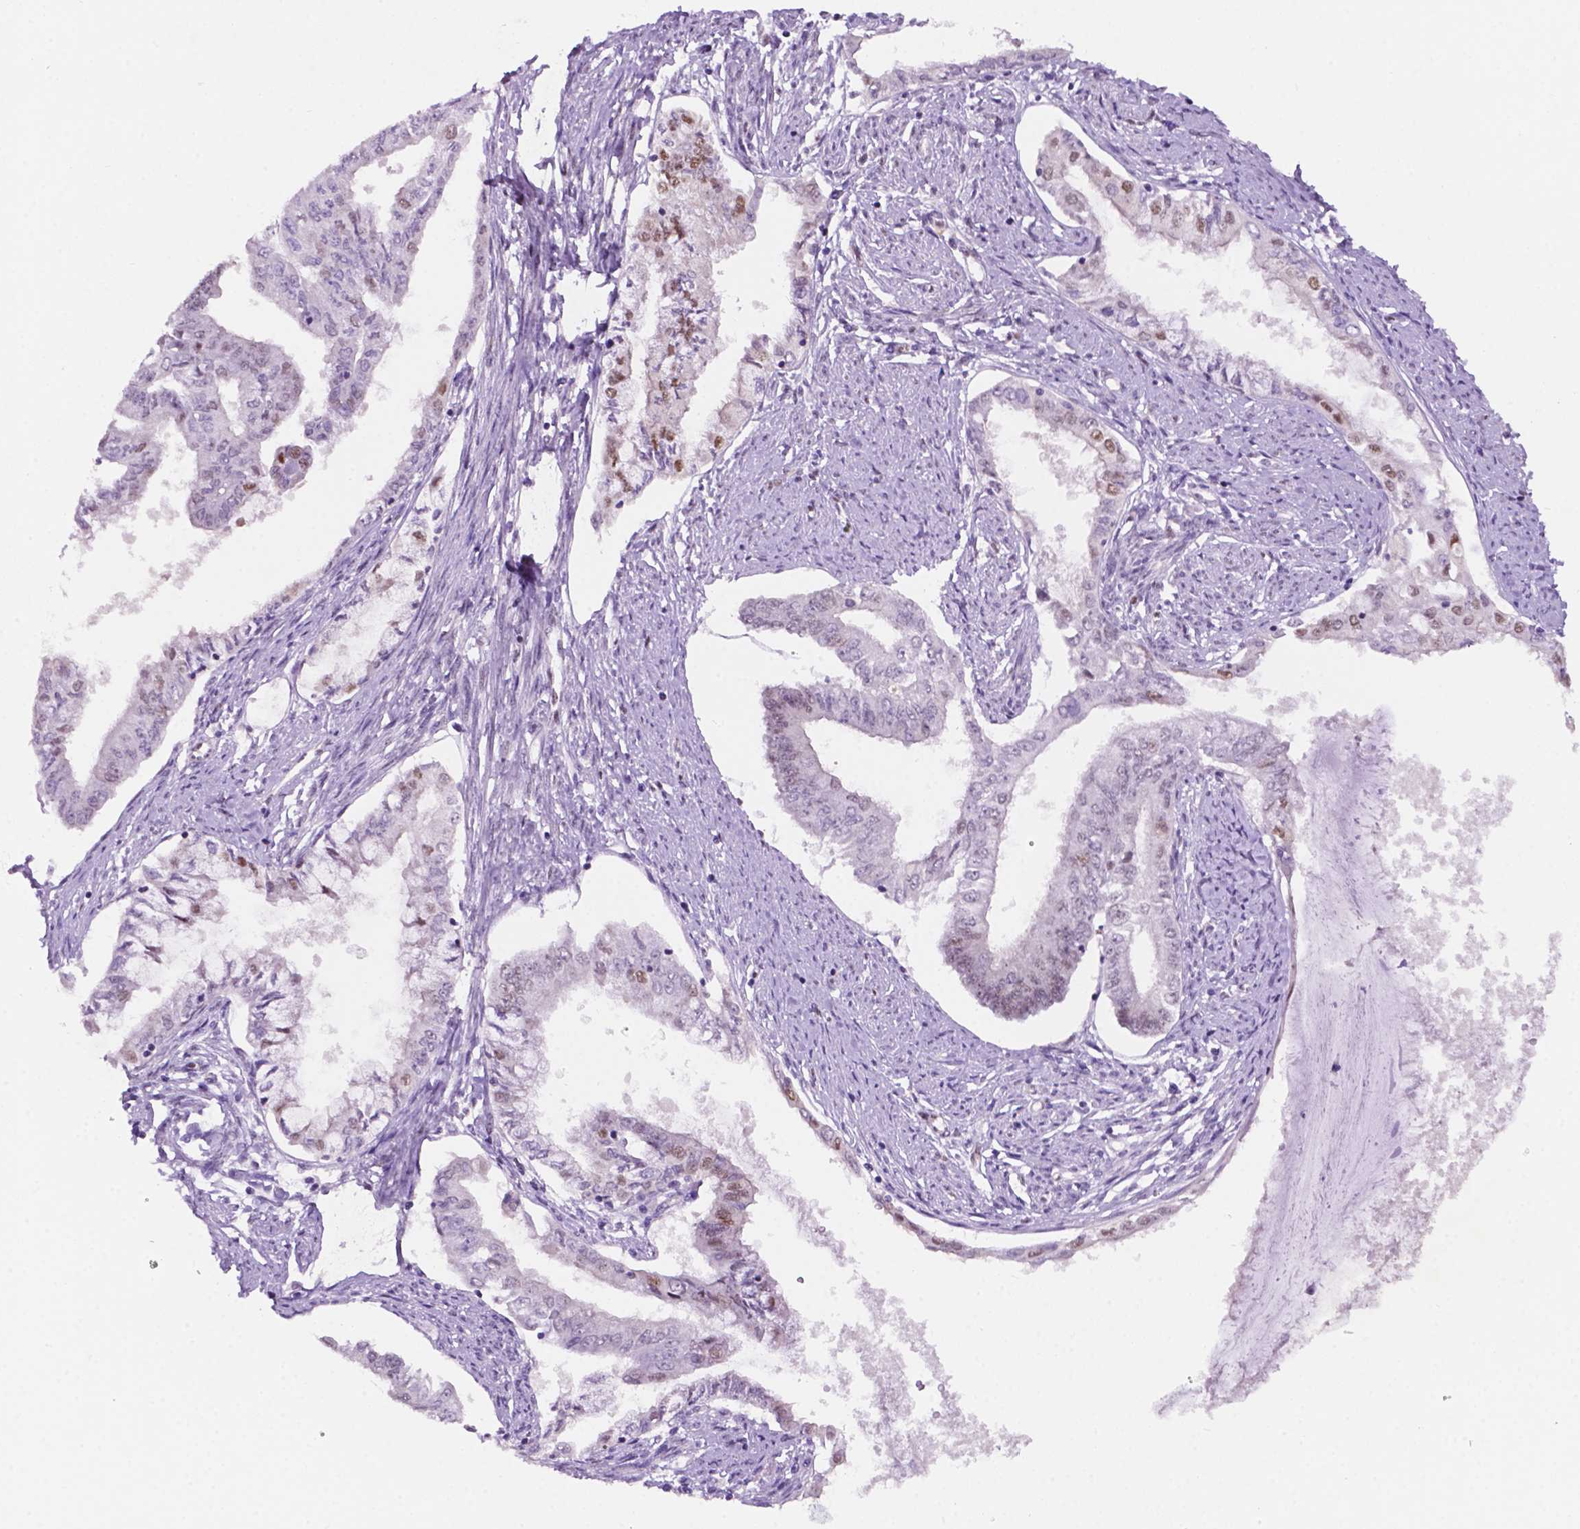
{"staining": {"intensity": "moderate", "quantity": "<25%", "location": "nuclear"}, "tissue": "endometrial cancer", "cell_type": "Tumor cells", "image_type": "cancer", "snomed": [{"axis": "morphology", "description": "Adenocarcinoma, NOS"}, {"axis": "topography", "description": "Endometrium"}], "caption": "Moderate nuclear positivity is seen in approximately <25% of tumor cells in endometrial cancer (adenocarcinoma).", "gene": "ERF", "patient": {"sex": "female", "age": 76}}